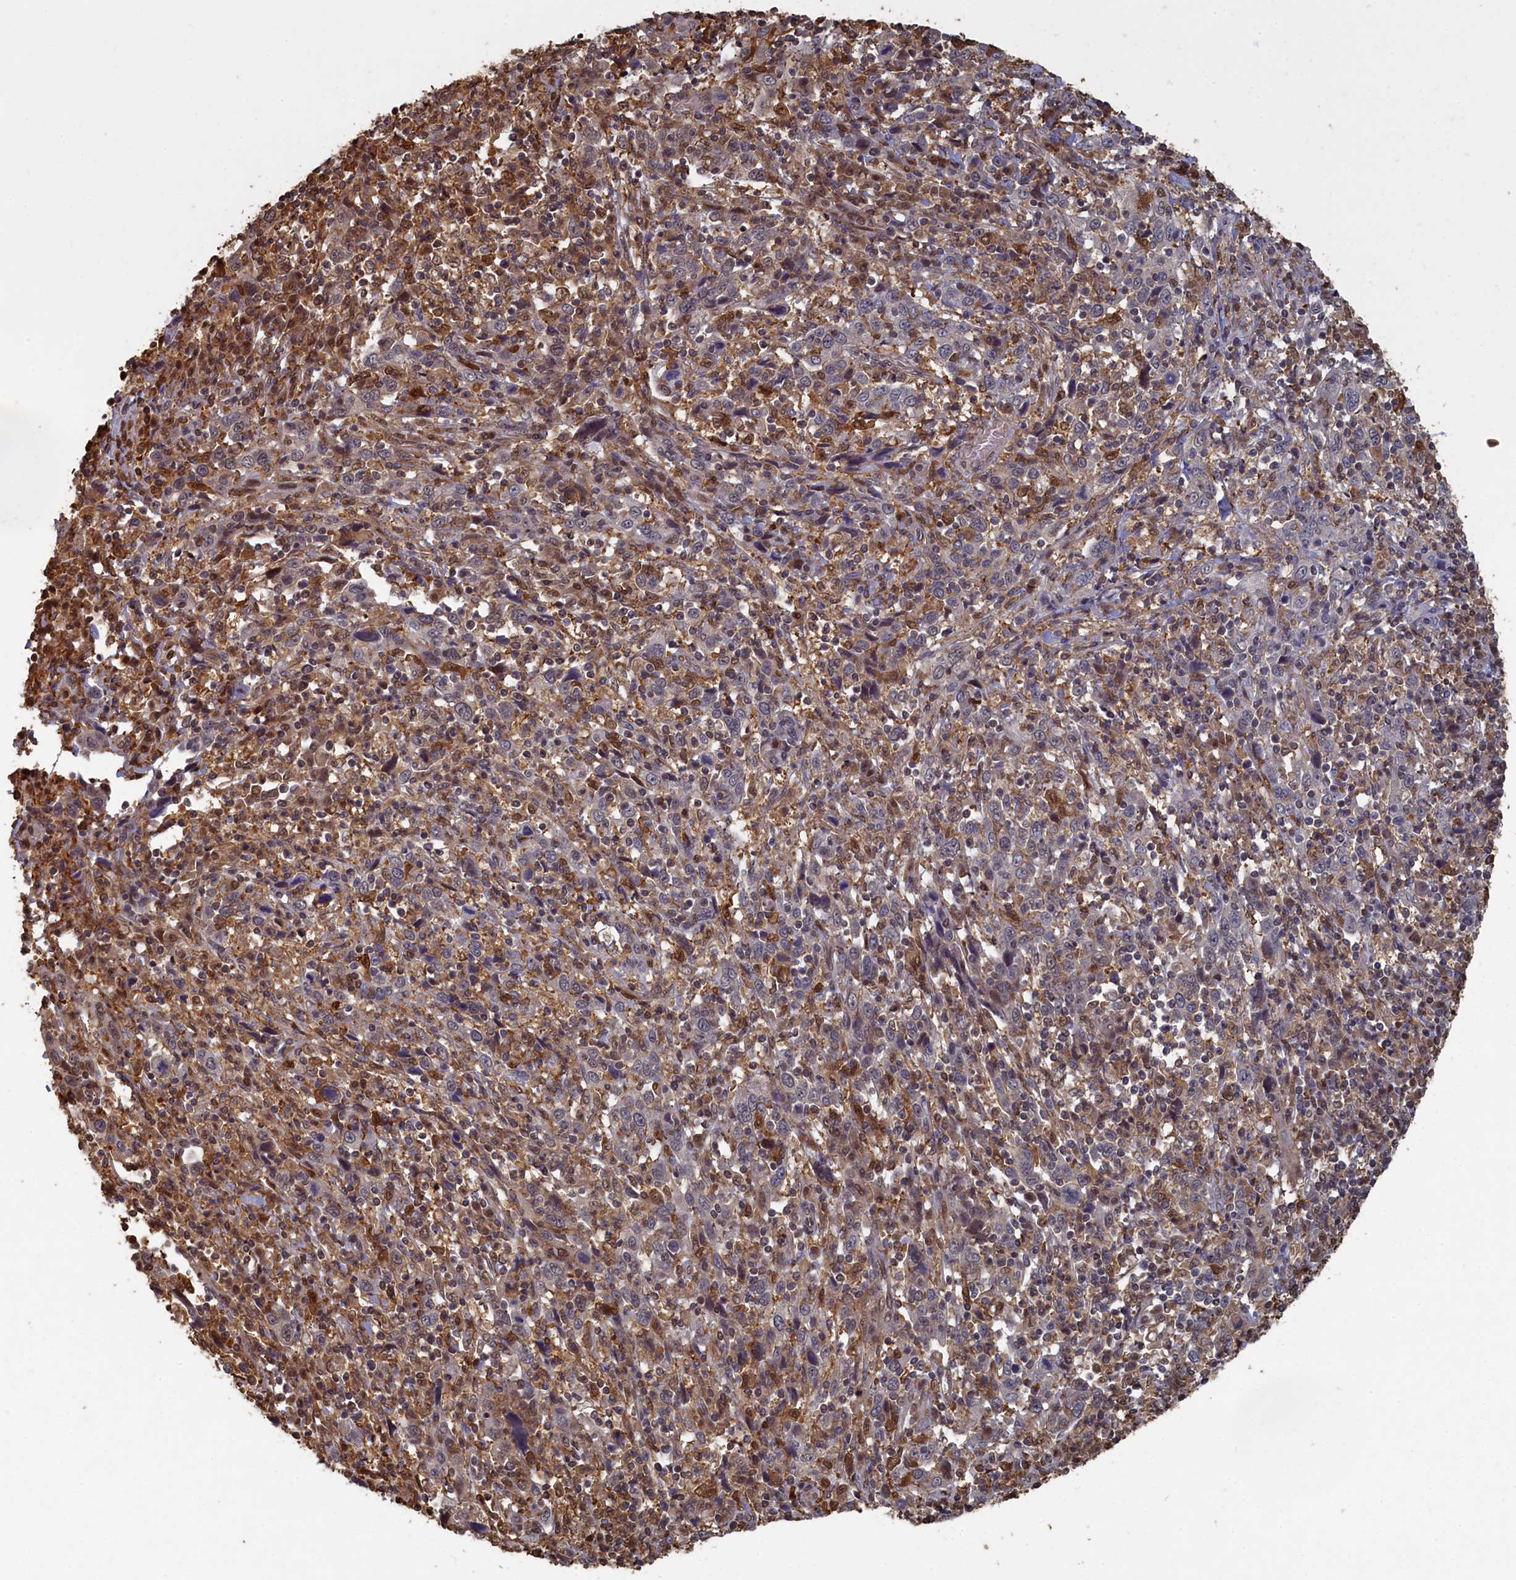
{"staining": {"intensity": "weak", "quantity": "25%-75%", "location": "cytoplasmic/membranous"}, "tissue": "cervical cancer", "cell_type": "Tumor cells", "image_type": "cancer", "snomed": [{"axis": "morphology", "description": "Squamous cell carcinoma, NOS"}, {"axis": "topography", "description": "Cervix"}], "caption": "A micrograph showing weak cytoplasmic/membranous expression in approximately 25%-75% of tumor cells in cervical cancer (squamous cell carcinoma), as visualized by brown immunohistochemical staining.", "gene": "UCHL3", "patient": {"sex": "female", "age": 46}}